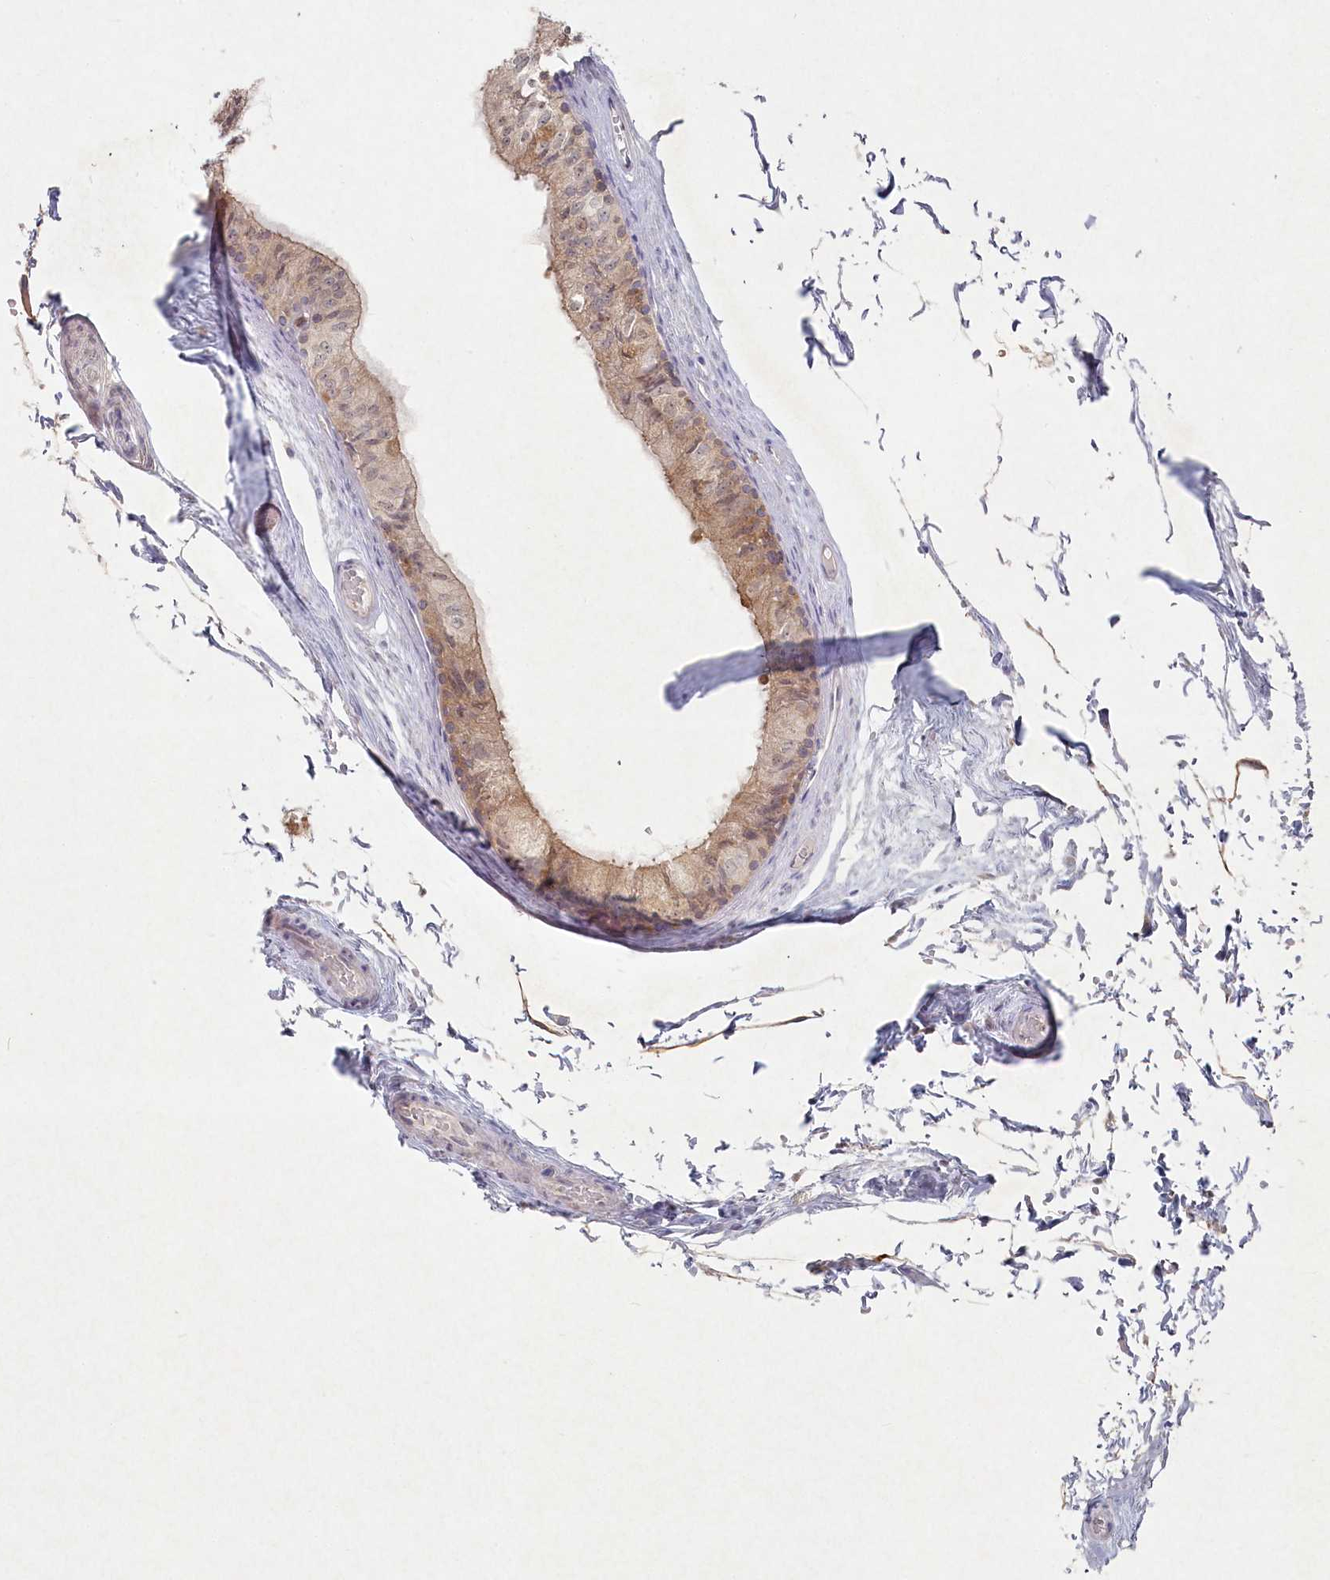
{"staining": {"intensity": "moderate", "quantity": ">75%", "location": "cytoplasmic/membranous"}, "tissue": "epididymis", "cell_type": "Glandular cells", "image_type": "normal", "snomed": [{"axis": "morphology", "description": "Normal tissue, NOS"}, {"axis": "topography", "description": "Epididymis"}], "caption": "Human epididymis stained with a brown dye demonstrates moderate cytoplasmic/membranous positive expression in about >75% of glandular cells.", "gene": "TGFBRAP1", "patient": {"sex": "male", "age": 79}}